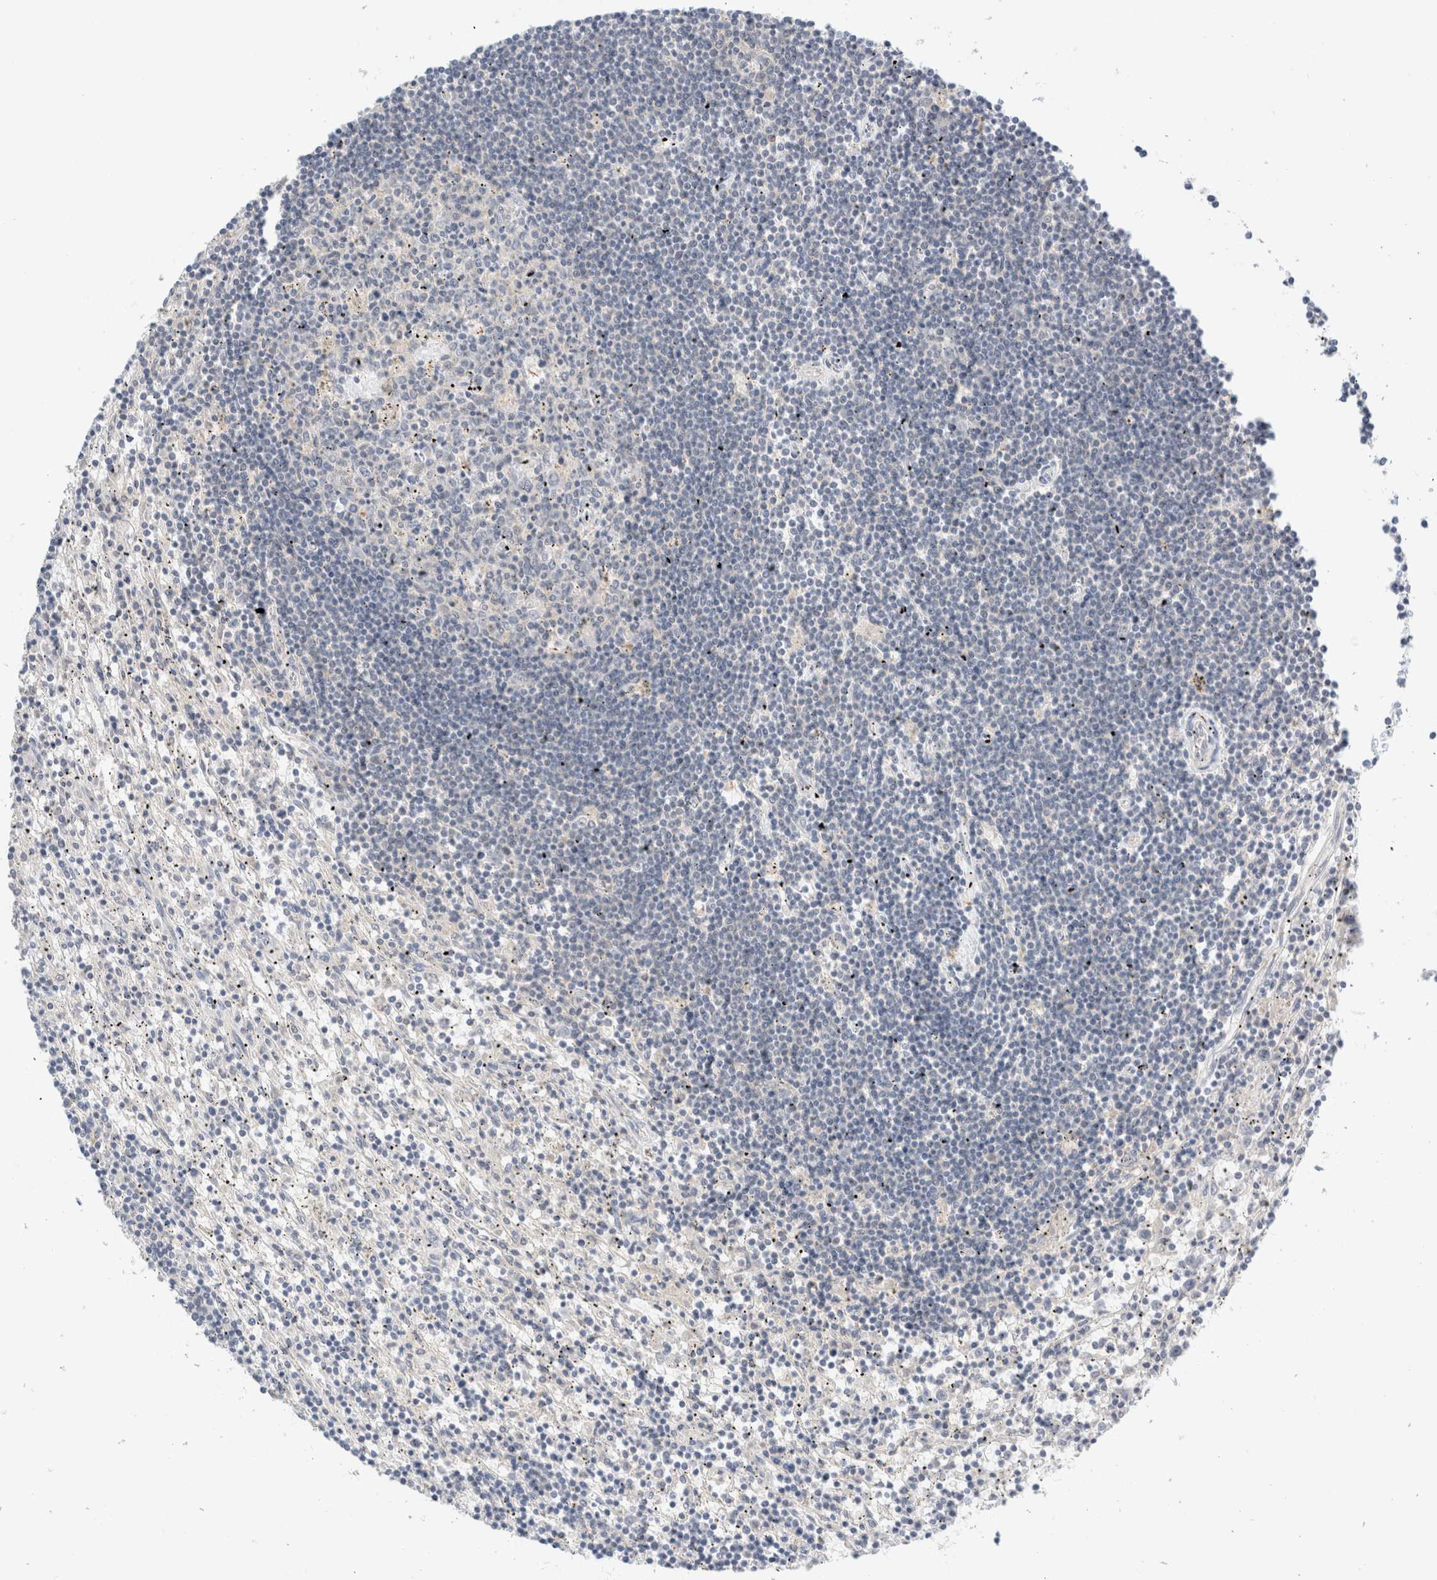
{"staining": {"intensity": "negative", "quantity": "none", "location": "none"}, "tissue": "lymphoma", "cell_type": "Tumor cells", "image_type": "cancer", "snomed": [{"axis": "morphology", "description": "Malignant lymphoma, non-Hodgkin's type, Low grade"}, {"axis": "topography", "description": "Spleen"}], "caption": "An image of lymphoma stained for a protein displays no brown staining in tumor cells.", "gene": "SDR16C5", "patient": {"sex": "male", "age": 76}}